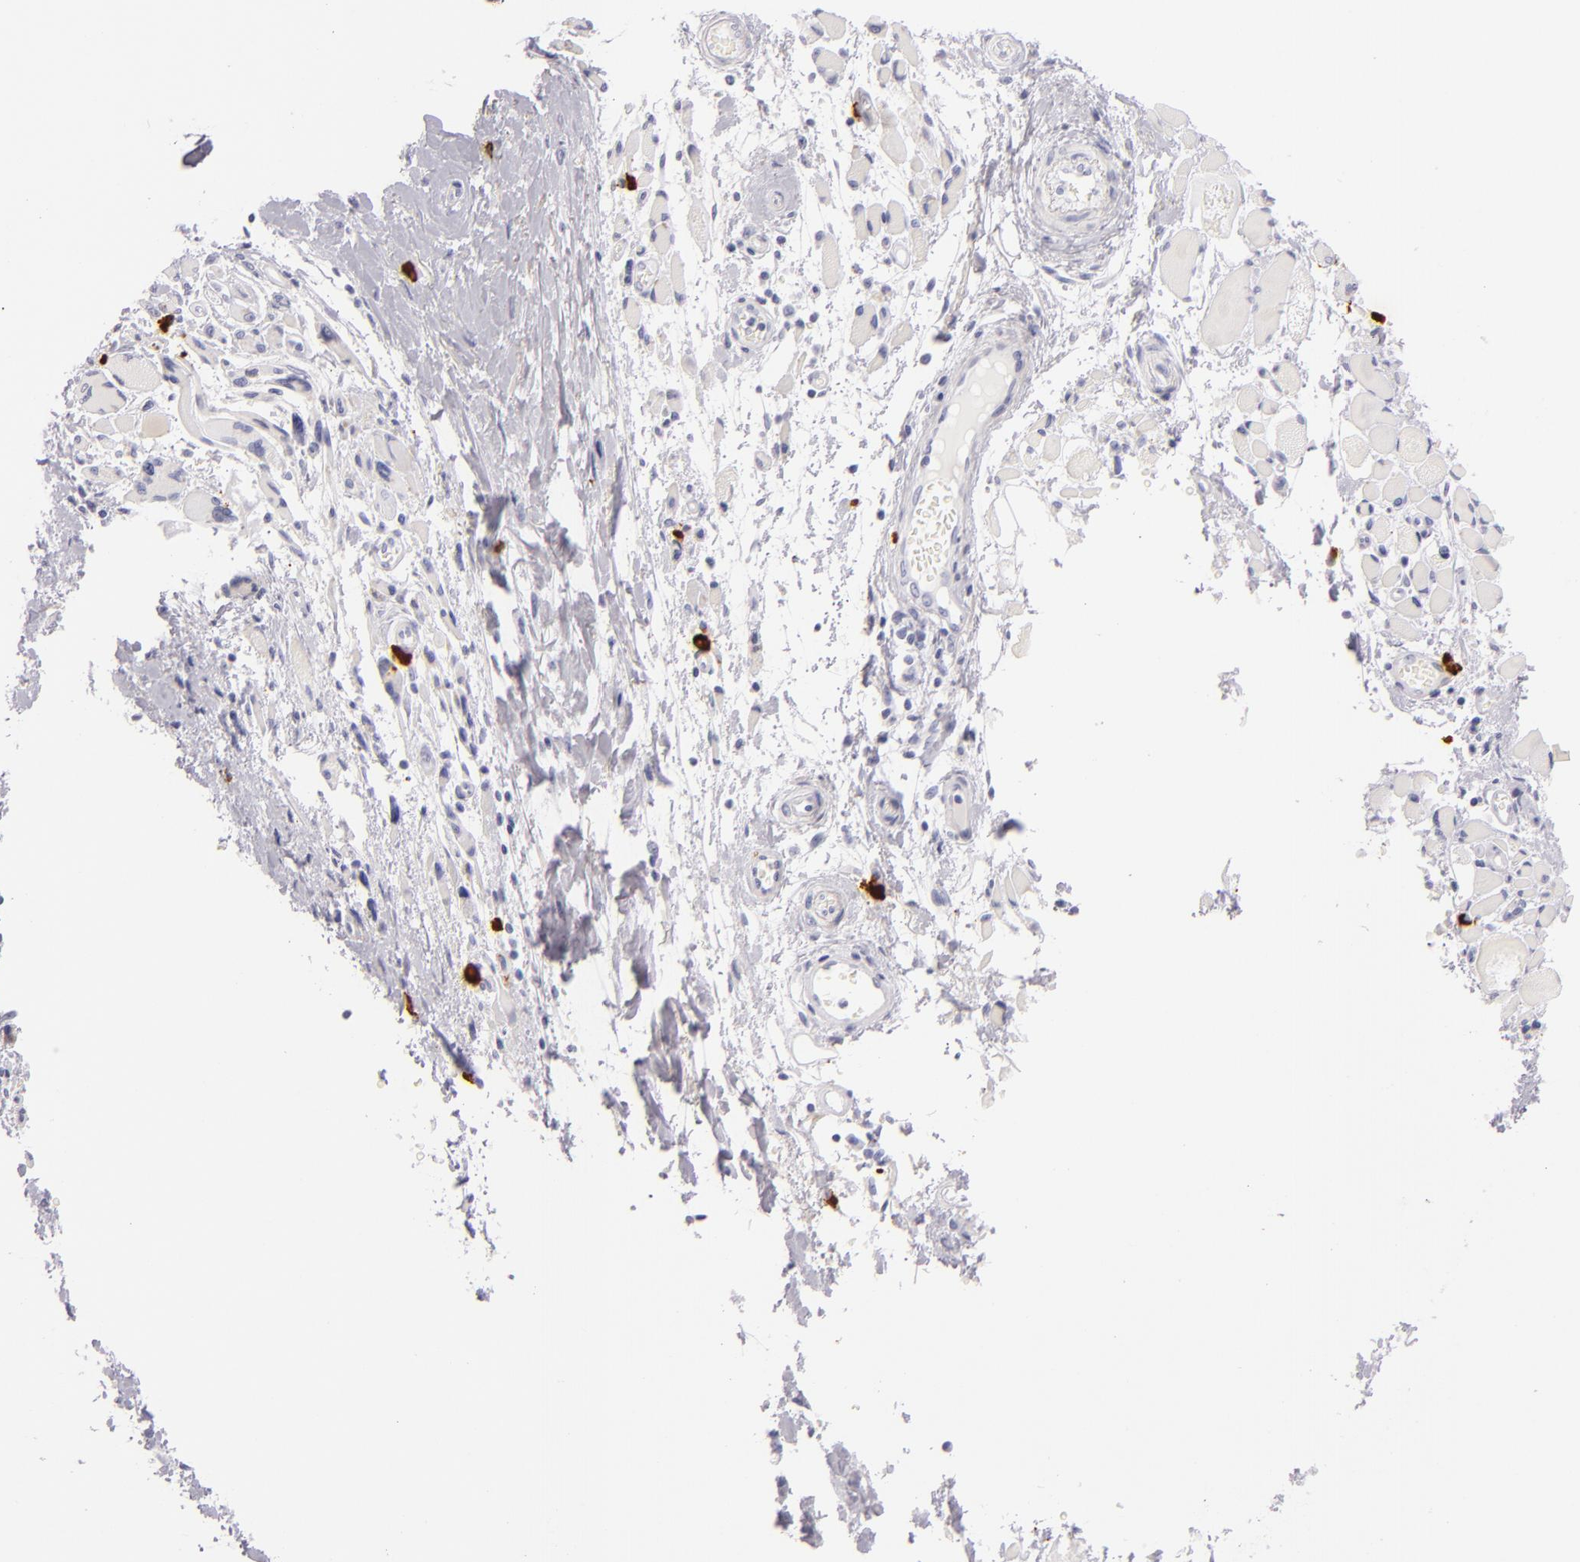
{"staining": {"intensity": "negative", "quantity": "none", "location": "none"}, "tissue": "melanoma", "cell_type": "Tumor cells", "image_type": "cancer", "snomed": [{"axis": "morphology", "description": "Malignant melanoma, NOS"}, {"axis": "topography", "description": "Skin"}], "caption": "Immunohistochemistry photomicrograph of malignant melanoma stained for a protein (brown), which shows no staining in tumor cells.", "gene": "TPSD1", "patient": {"sex": "male", "age": 91}}